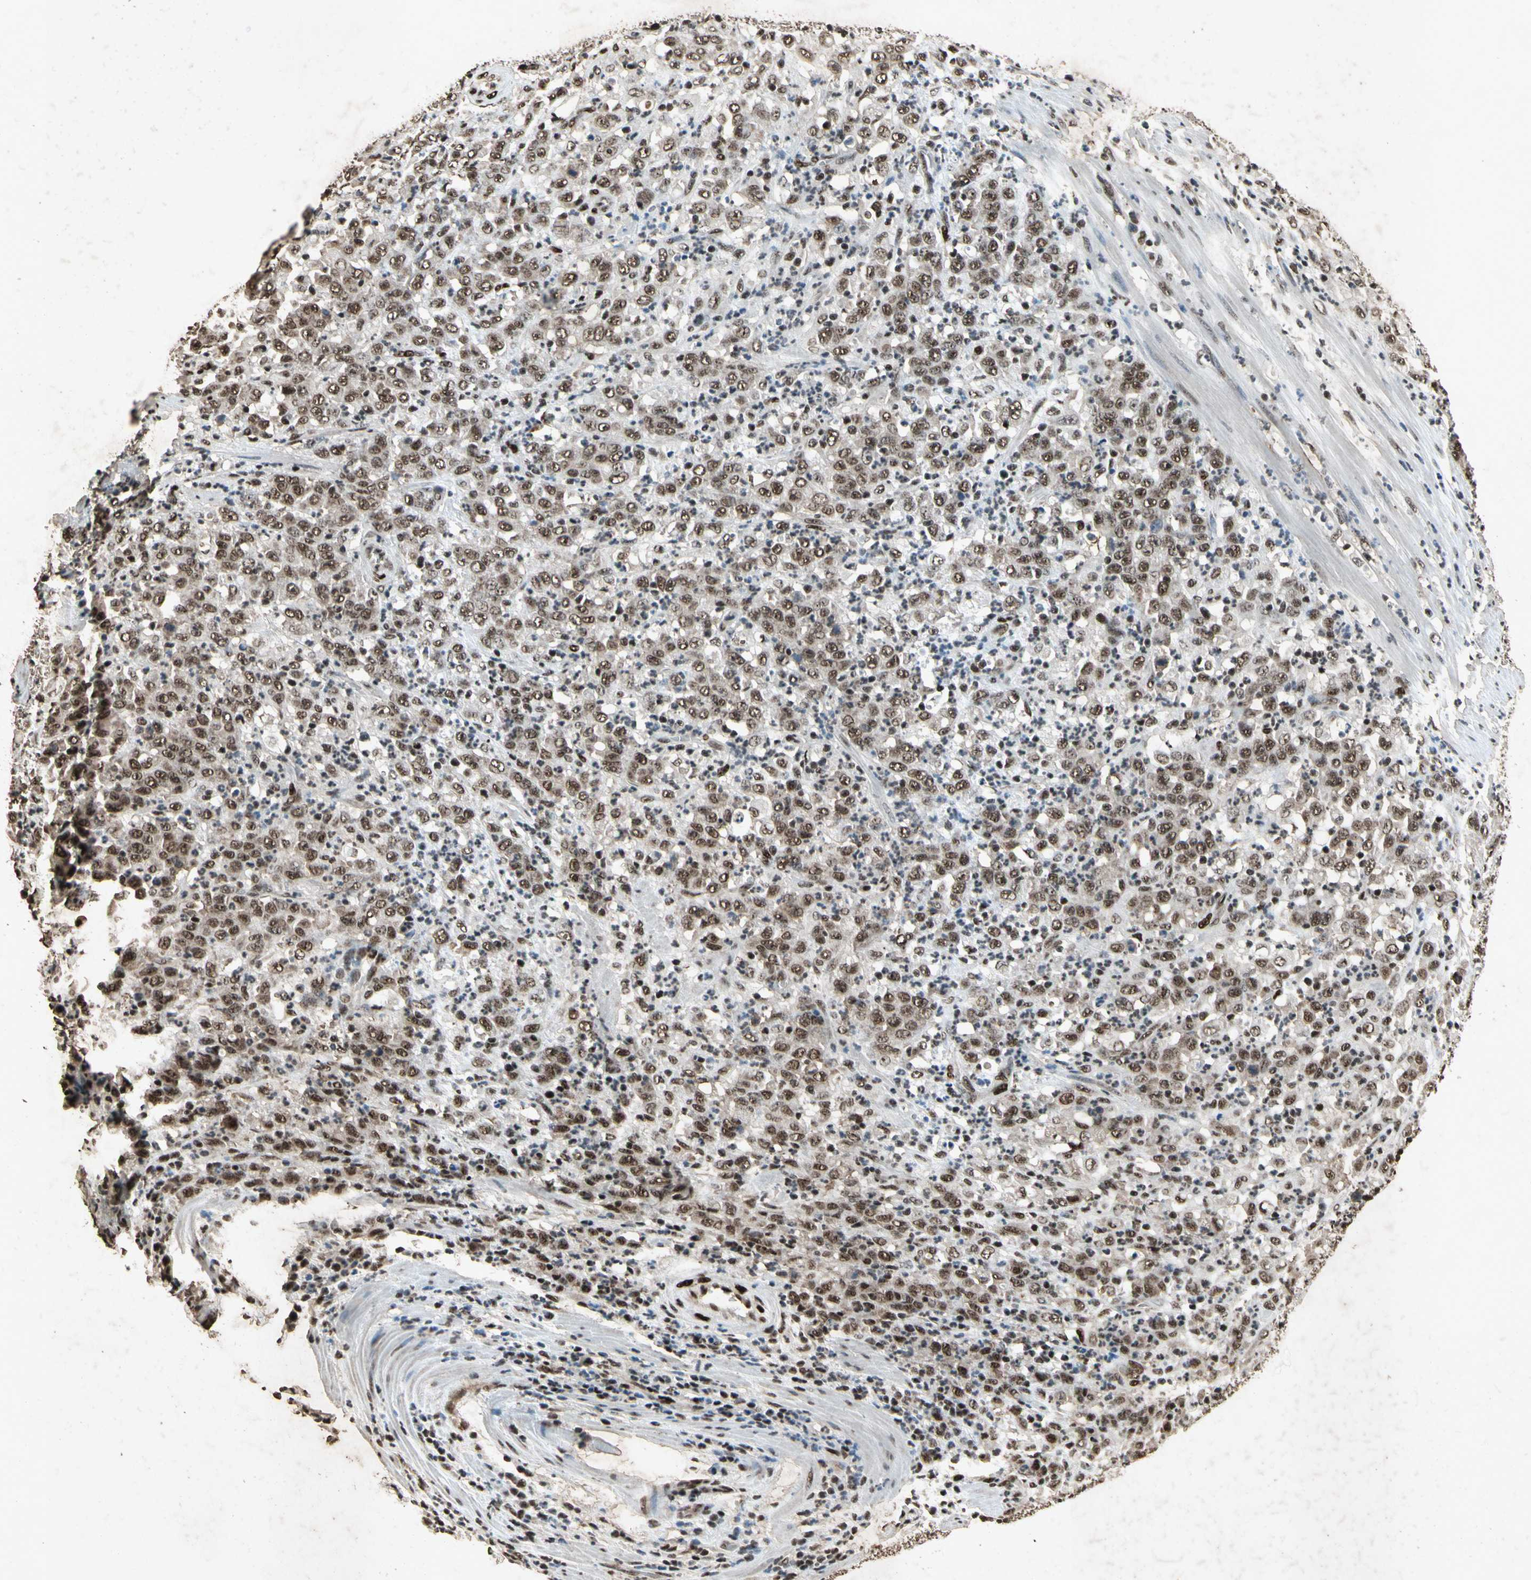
{"staining": {"intensity": "moderate", "quantity": ">75%", "location": "nuclear"}, "tissue": "stomach cancer", "cell_type": "Tumor cells", "image_type": "cancer", "snomed": [{"axis": "morphology", "description": "Adenocarcinoma, NOS"}, {"axis": "topography", "description": "Stomach, lower"}], "caption": "Immunohistochemical staining of stomach cancer (adenocarcinoma) reveals moderate nuclear protein positivity in approximately >75% of tumor cells. The staining was performed using DAB to visualize the protein expression in brown, while the nuclei were stained in blue with hematoxylin (Magnification: 20x).", "gene": "TBX2", "patient": {"sex": "female", "age": 71}}